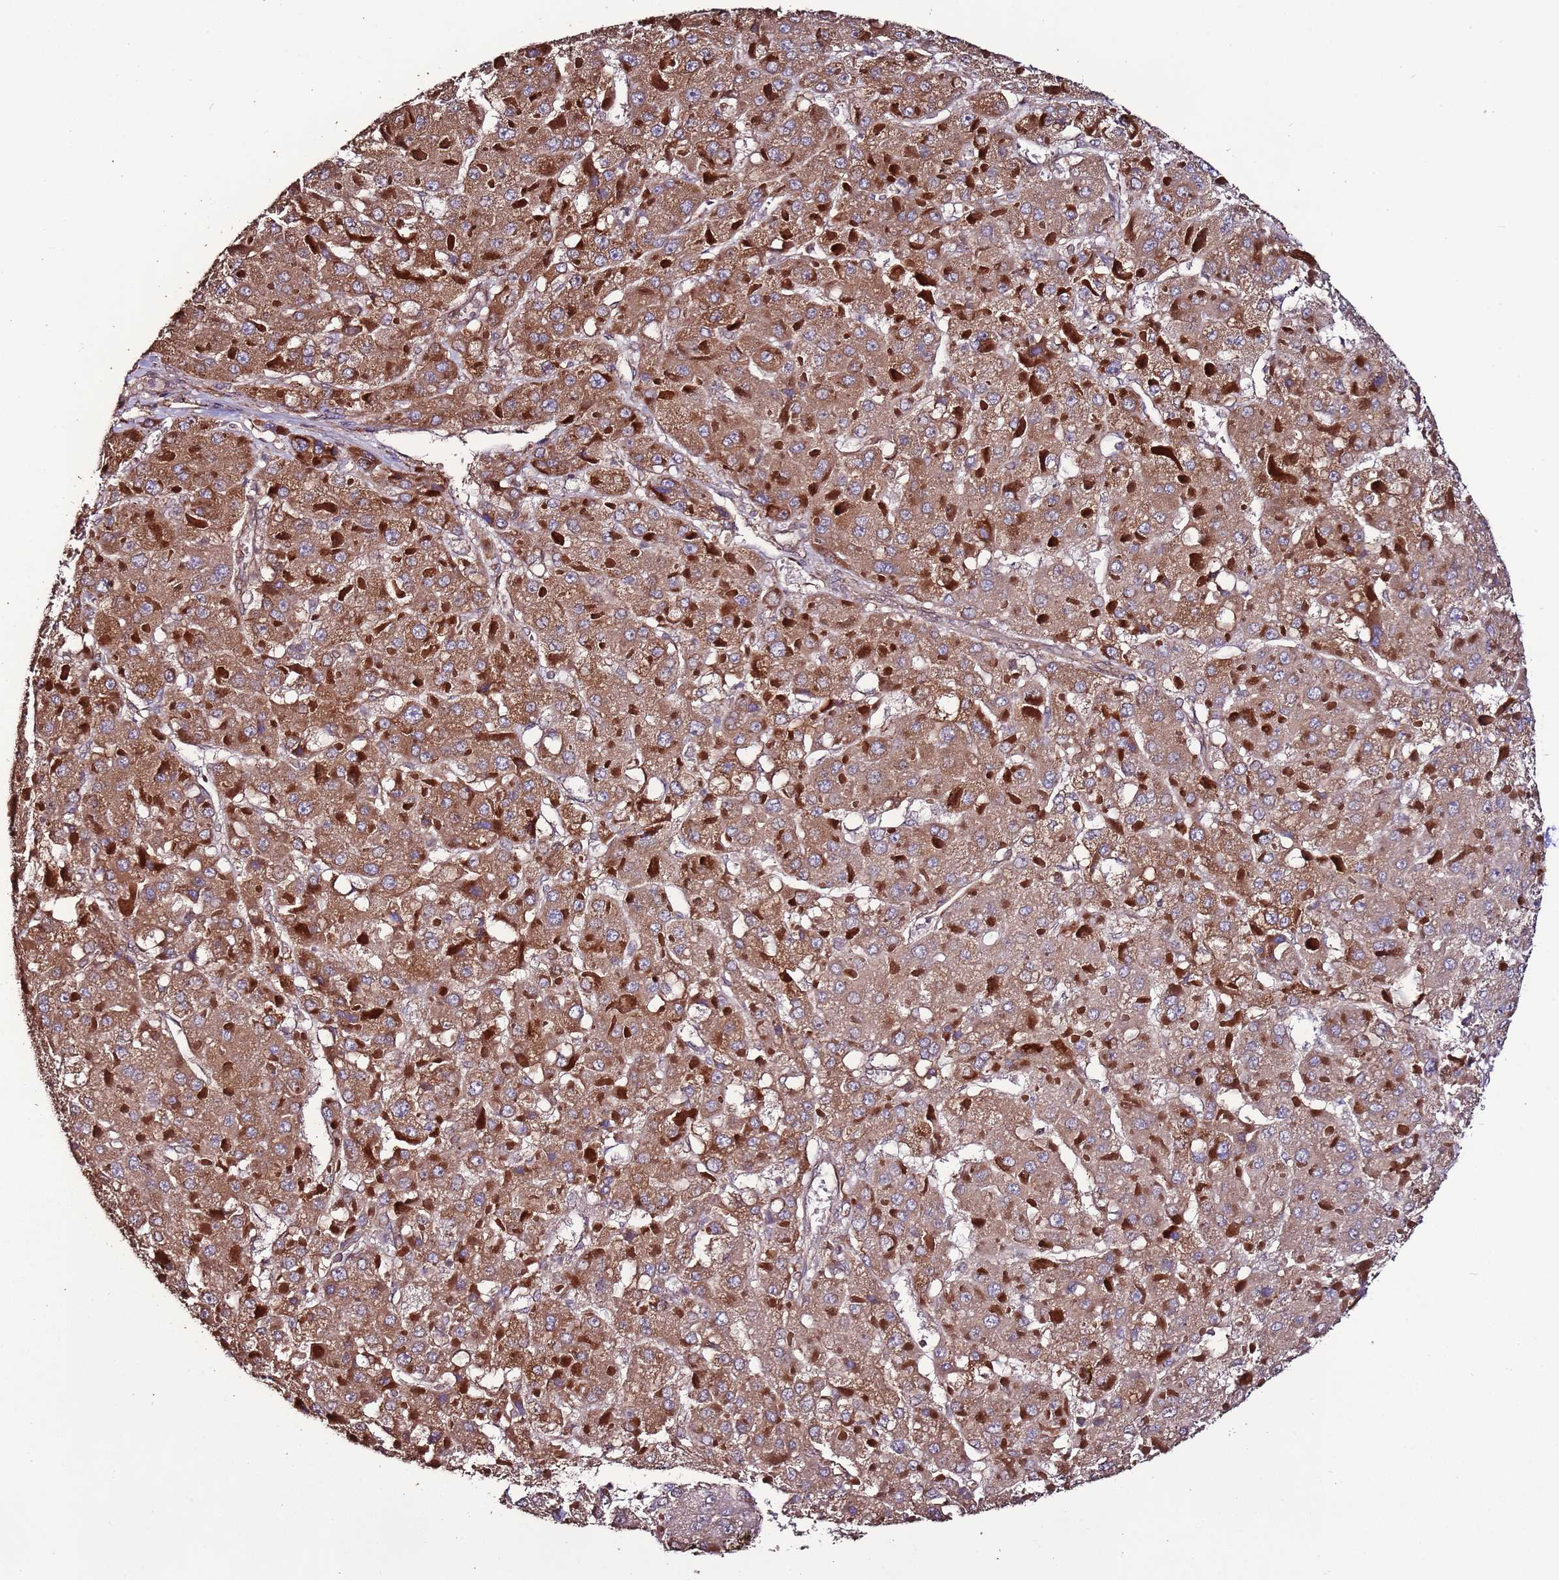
{"staining": {"intensity": "moderate", "quantity": ">75%", "location": "cytoplasmic/membranous"}, "tissue": "liver cancer", "cell_type": "Tumor cells", "image_type": "cancer", "snomed": [{"axis": "morphology", "description": "Carcinoma, Hepatocellular, NOS"}, {"axis": "topography", "description": "Liver"}], "caption": "Immunohistochemical staining of liver hepatocellular carcinoma demonstrates moderate cytoplasmic/membranous protein expression in approximately >75% of tumor cells. The staining is performed using DAB (3,3'-diaminobenzidine) brown chromogen to label protein expression. The nuclei are counter-stained blue using hematoxylin.", "gene": "SLC41A3", "patient": {"sex": "female", "age": 73}}